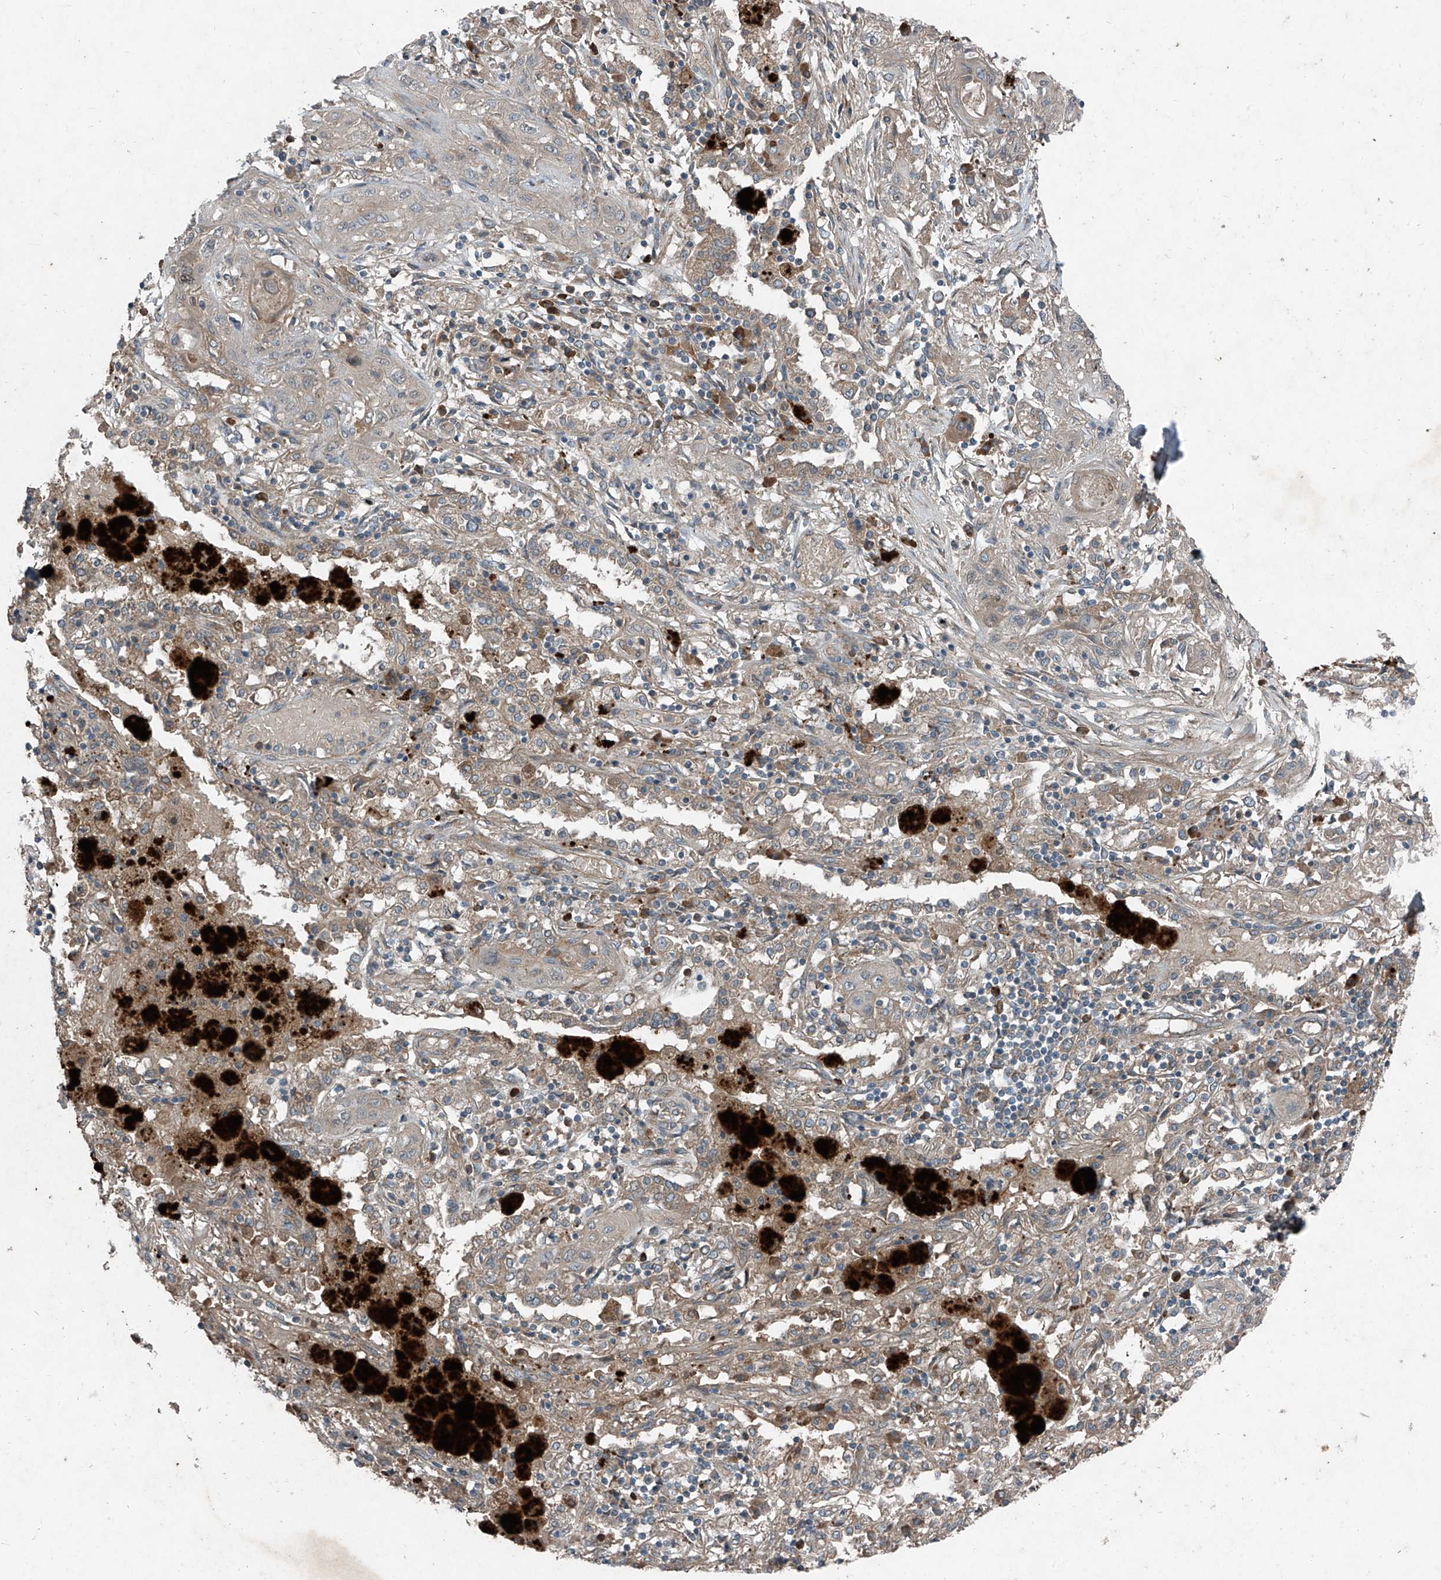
{"staining": {"intensity": "weak", "quantity": "25%-75%", "location": "cytoplasmic/membranous"}, "tissue": "lung cancer", "cell_type": "Tumor cells", "image_type": "cancer", "snomed": [{"axis": "morphology", "description": "Squamous cell carcinoma, NOS"}, {"axis": "topography", "description": "Lung"}], "caption": "IHC photomicrograph of lung cancer (squamous cell carcinoma) stained for a protein (brown), which reveals low levels of weak cytoplasmic/membranous expression in about 25%-75% of tumor cells.", "gene": "FOXRED2", "patient": {"sex": "female", "age": 47}}